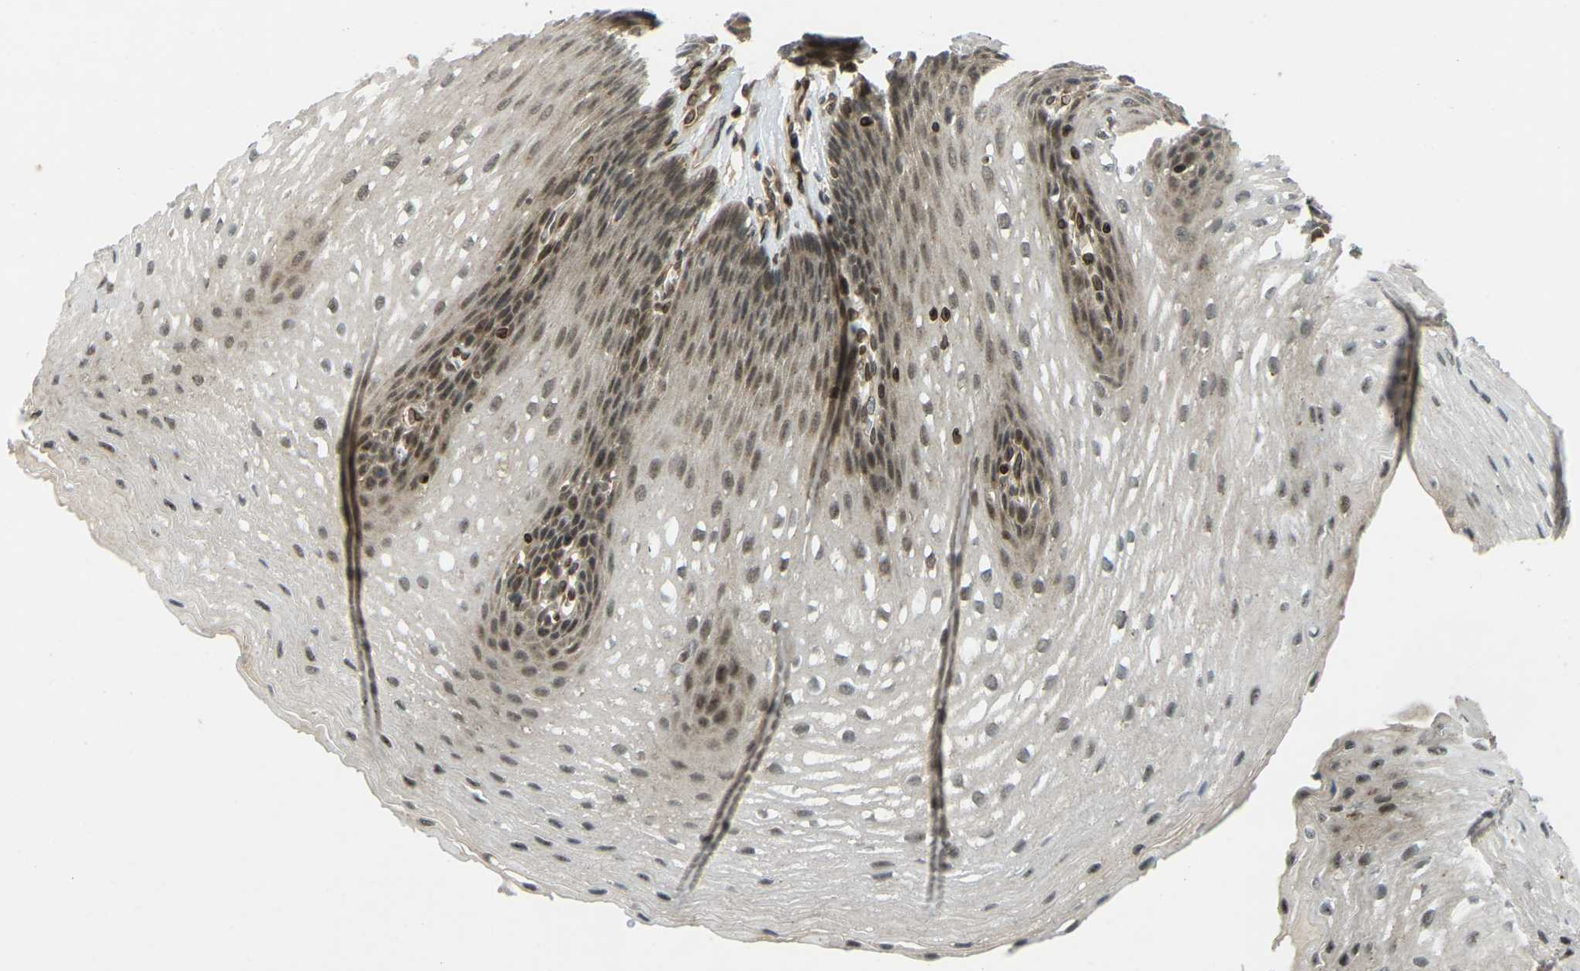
{"staining": {"intensity": "moderate", "quantity": "25%-75%", "location": "cytoplasmic/membranous,nuclear"}, "tissue": "esophagus", "cell_type": "Squamous epithelial cells", "image_type": "normal", "snomed": [{"axis": "morphology", "description": "Normal tissue, NOS"}, {"axis": "topography", "description": "Esophagus"}], "caption": "IHC (DAB) staining of unremarkable esophagus demonstrates moderate cytoplasmic/membranous,nuclear protein expression in about 25%-75% of squamous epithelial cells.", "gene": "SYNE1", "patient": {"sex": "male", "age": 48}}